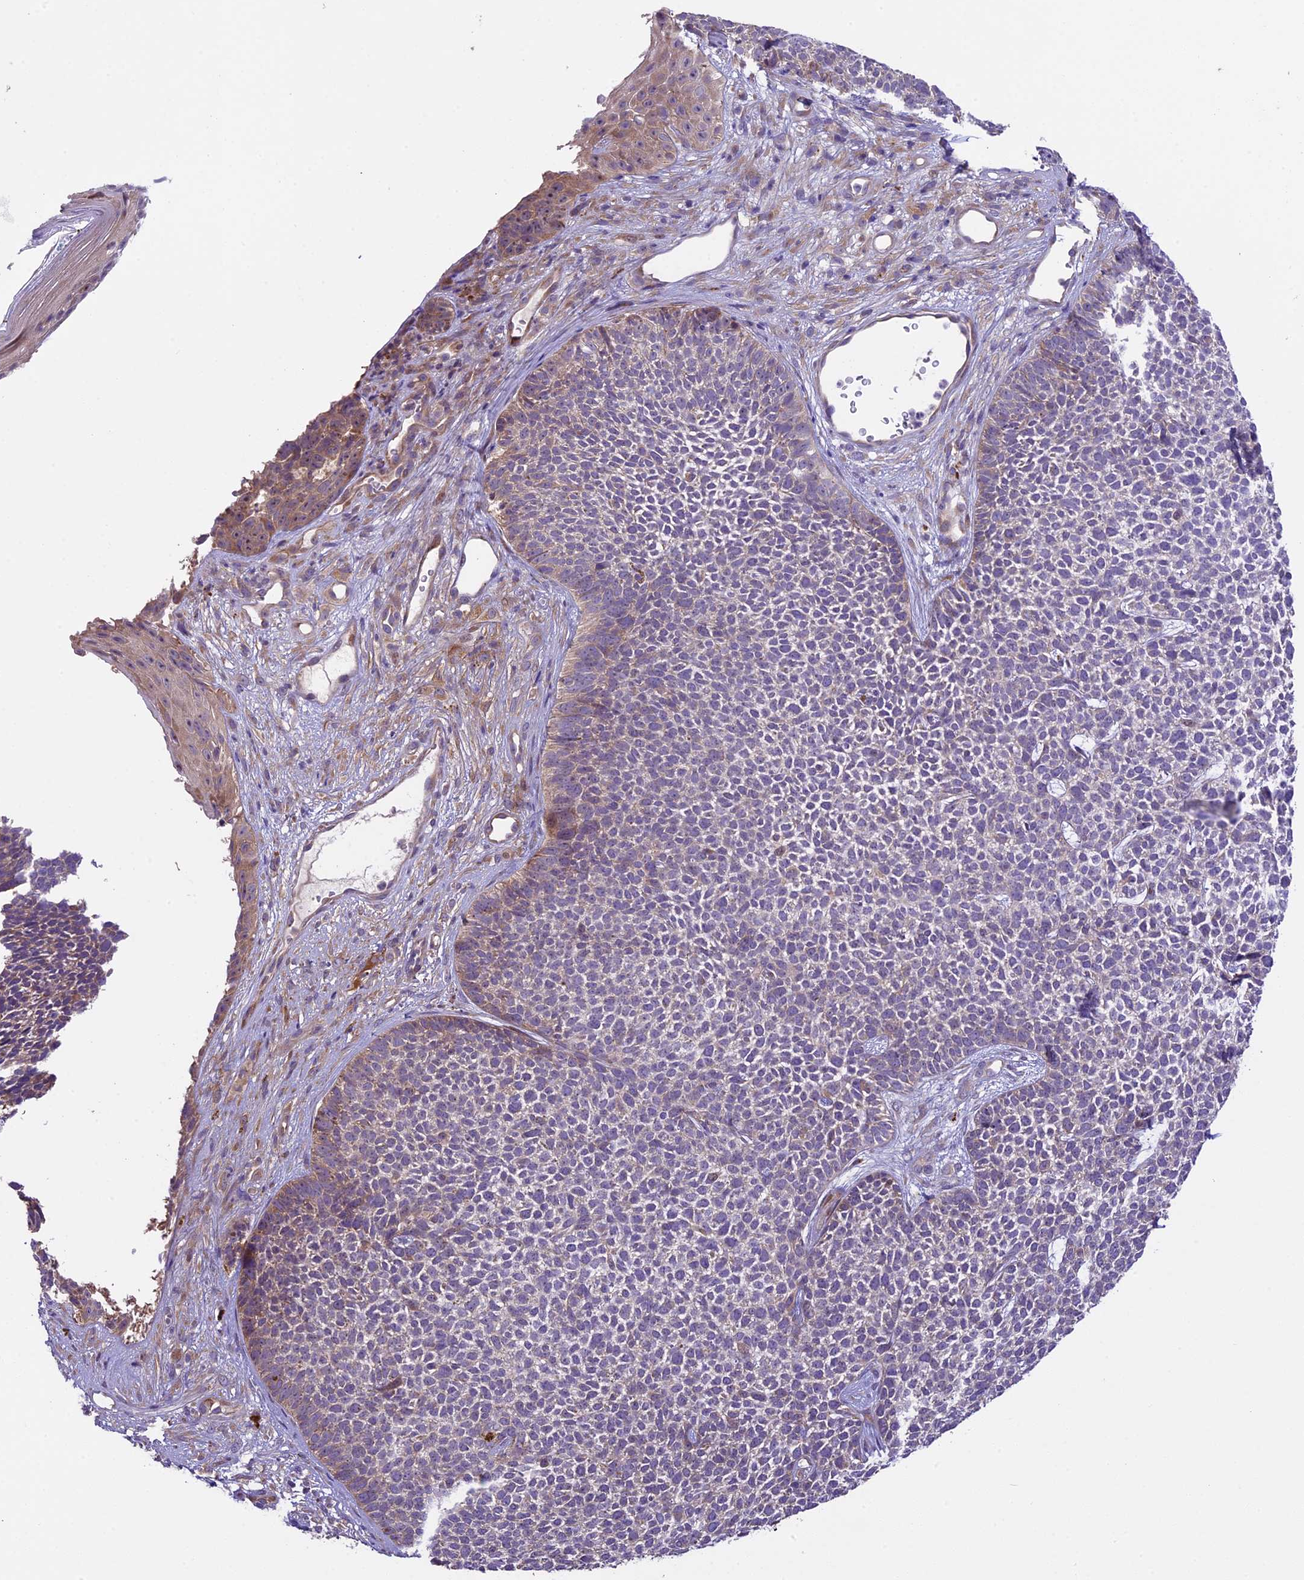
{"staining": {"intensity": "weak", "quantity": "<25%", "location": "cytoplasmic/membranous"}, "tissue": "skin cancer", "cell_type": "Tumor cells", "image_type": "cancer", "snomed": [{"axis": "morphology", "description": "Basal cell carcinoma"}, {"axis": "topography", "description": "Skin"}], "caption": "DAB (3,3'-diaminobenzidine) immunohistochemical staining of skin cancer (basal cell carcinoma) displays no significant staining in tumor cells. The staining was performed using DAB (3,3'-diaminobenzidine) to visualize the protein expression in brown, while the nuclei were stained in blue with hematoxylin (Magnification: 20x).", "gene": "SPIRE1", "patient": {"sex": "female", "age": 84}}